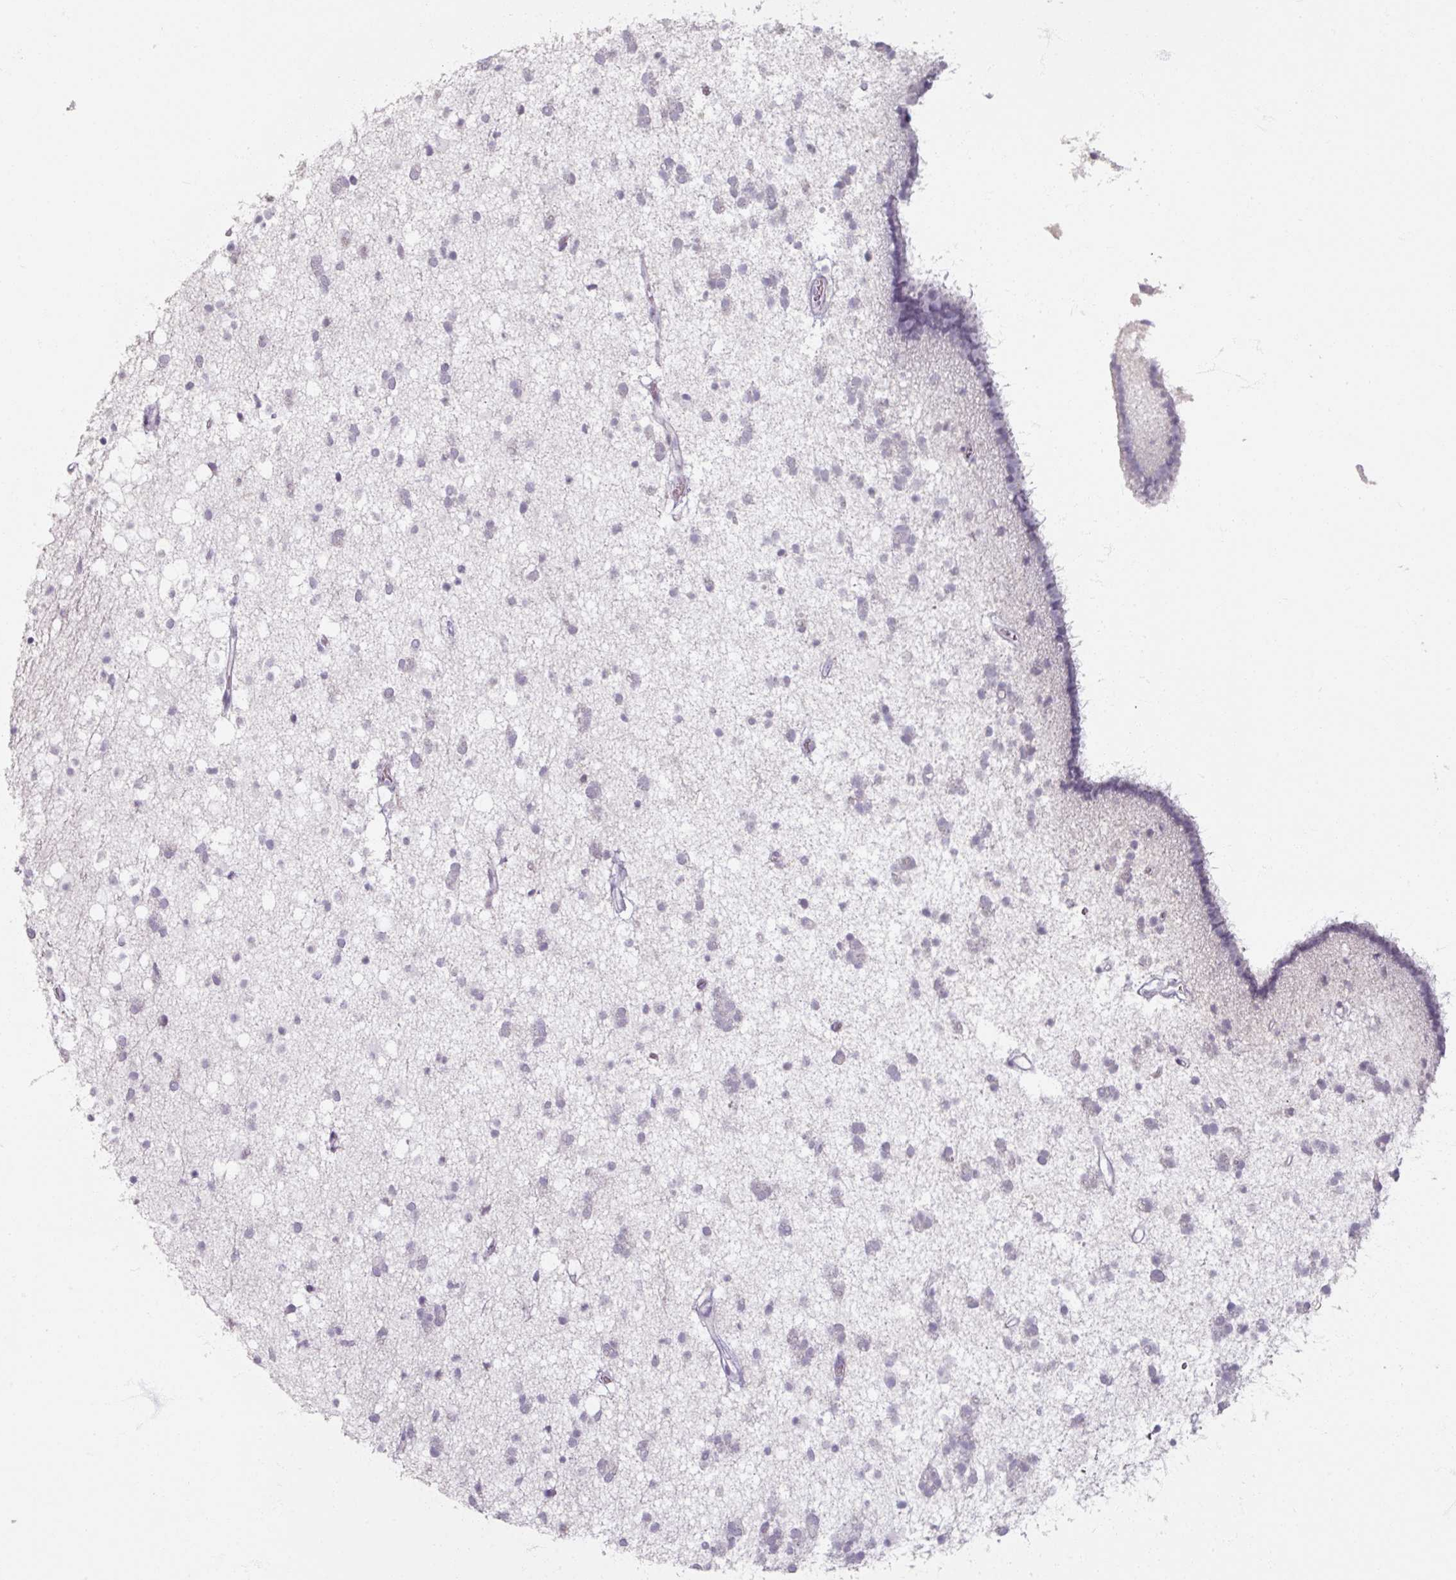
{"staining": {"intensity": "negative", "quantity": "none", "location": "none"}, "tissue": "caudate", "cell_type": "Glial cells", "image_type": "normal", "snomed": [{"axis": "morphology", "description": "Normal tissue, NOS"}, {"axis": "topography", "description": "Lateral ventricle wall"}], "caption": "High magnification brightfield microscopy of unremarkable caudate stained with DAB (brown) and counterstained with hematoxylin (blue): glial cells show no significant expression. (Immunohistochemistry (ihc), brightfield microscopy, high magnification).", "gene": "SOX11", "patient": {"sex": "male", "age": 37}}